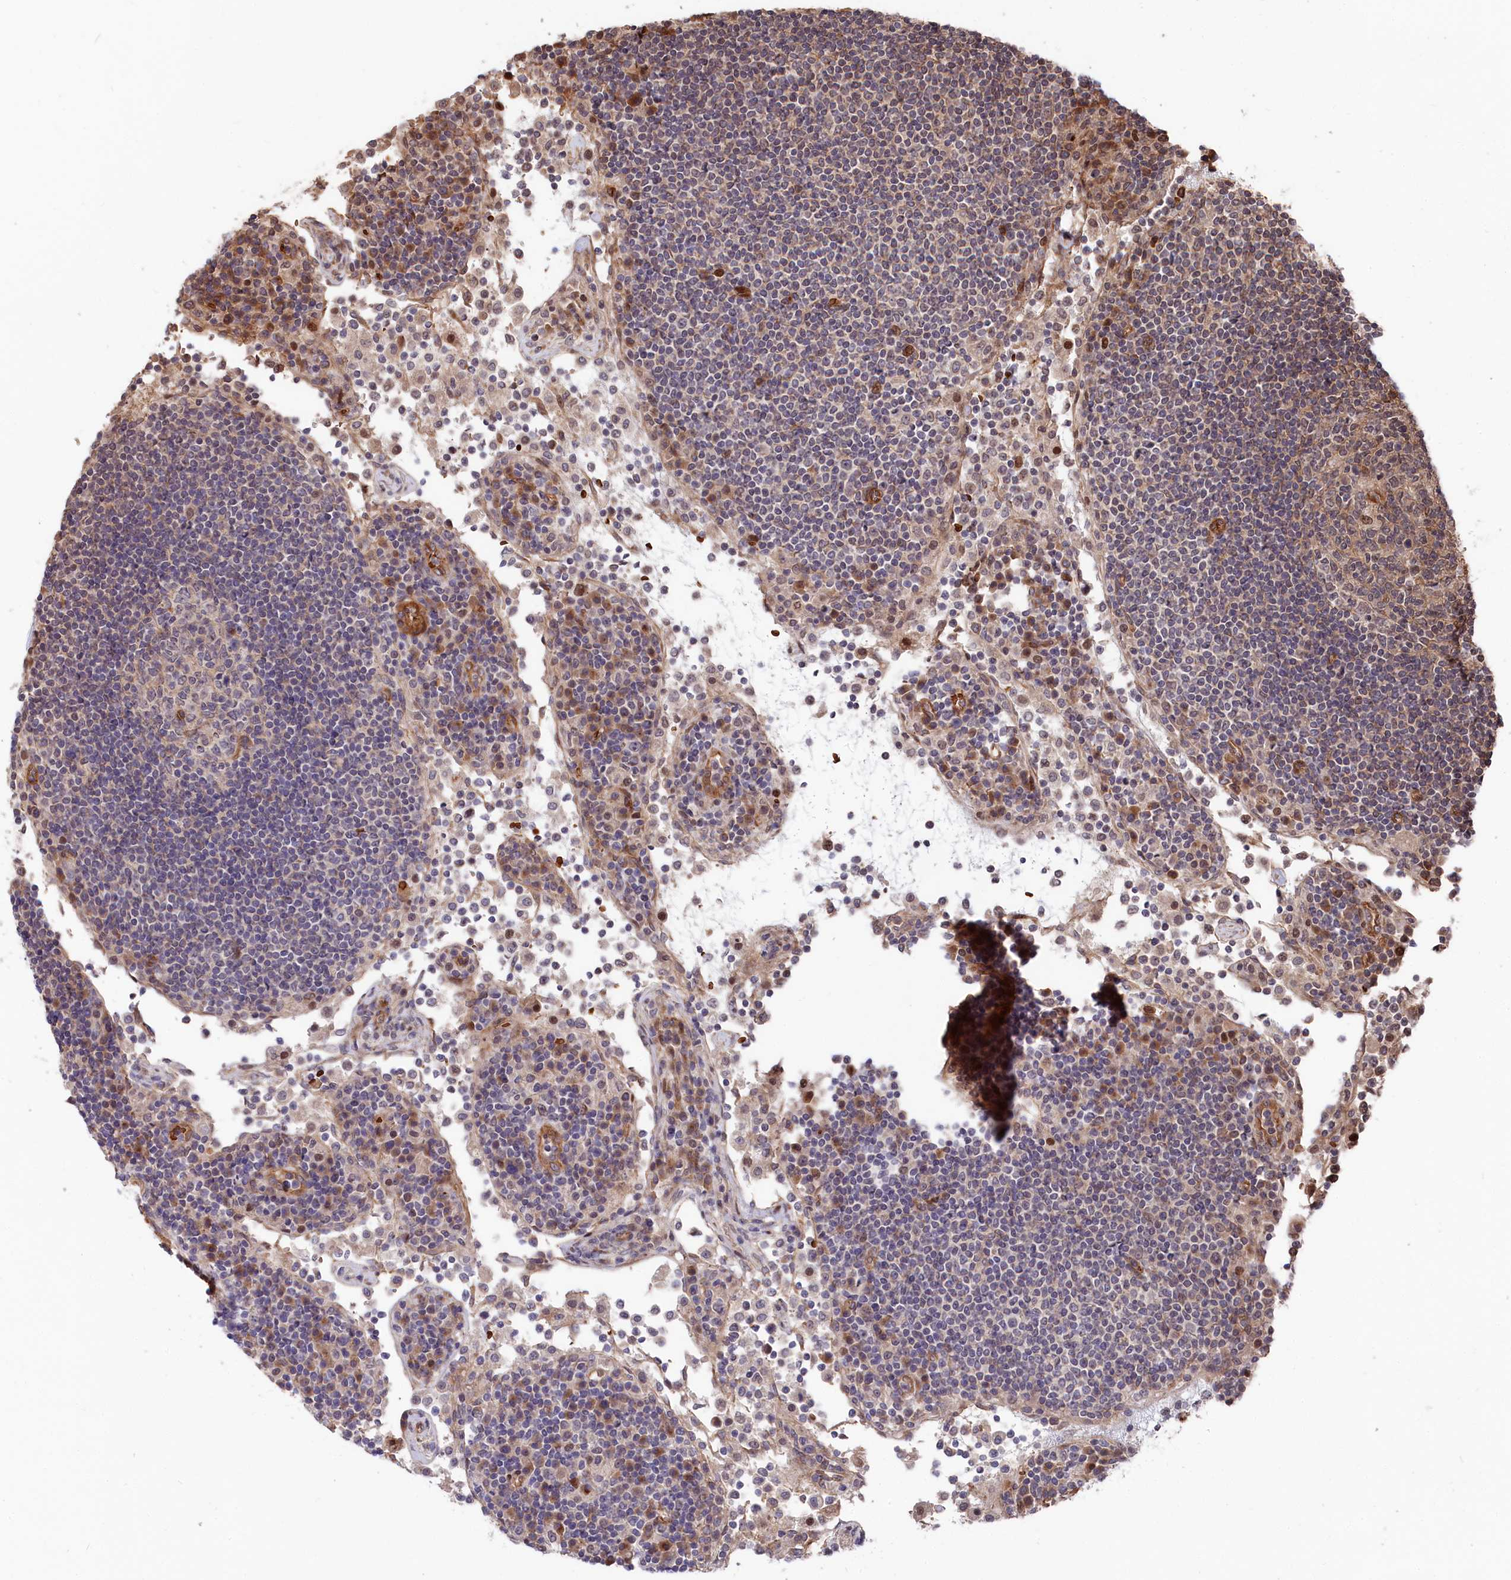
{"staining": {"intensity": "weak", "quantity": "<25%", "location": "cytoplasmic/membranous"}, "tissue": "lymph node", "cell_type": "Germinal center cells", "image_type": "normal", "snomed": [{"axis": "morphology", "description": "Normal tissue, NOS"}, {"axis": "topography", "description": "Lymph node"}], "caption": "IHC photomicrograph of normal lymph node: human lymph node stained with DAB reveals no significant protein staining in germinal center cells.", "gene": "TNKS1BP1", "patient": {"sex": "female", "age": 53}}